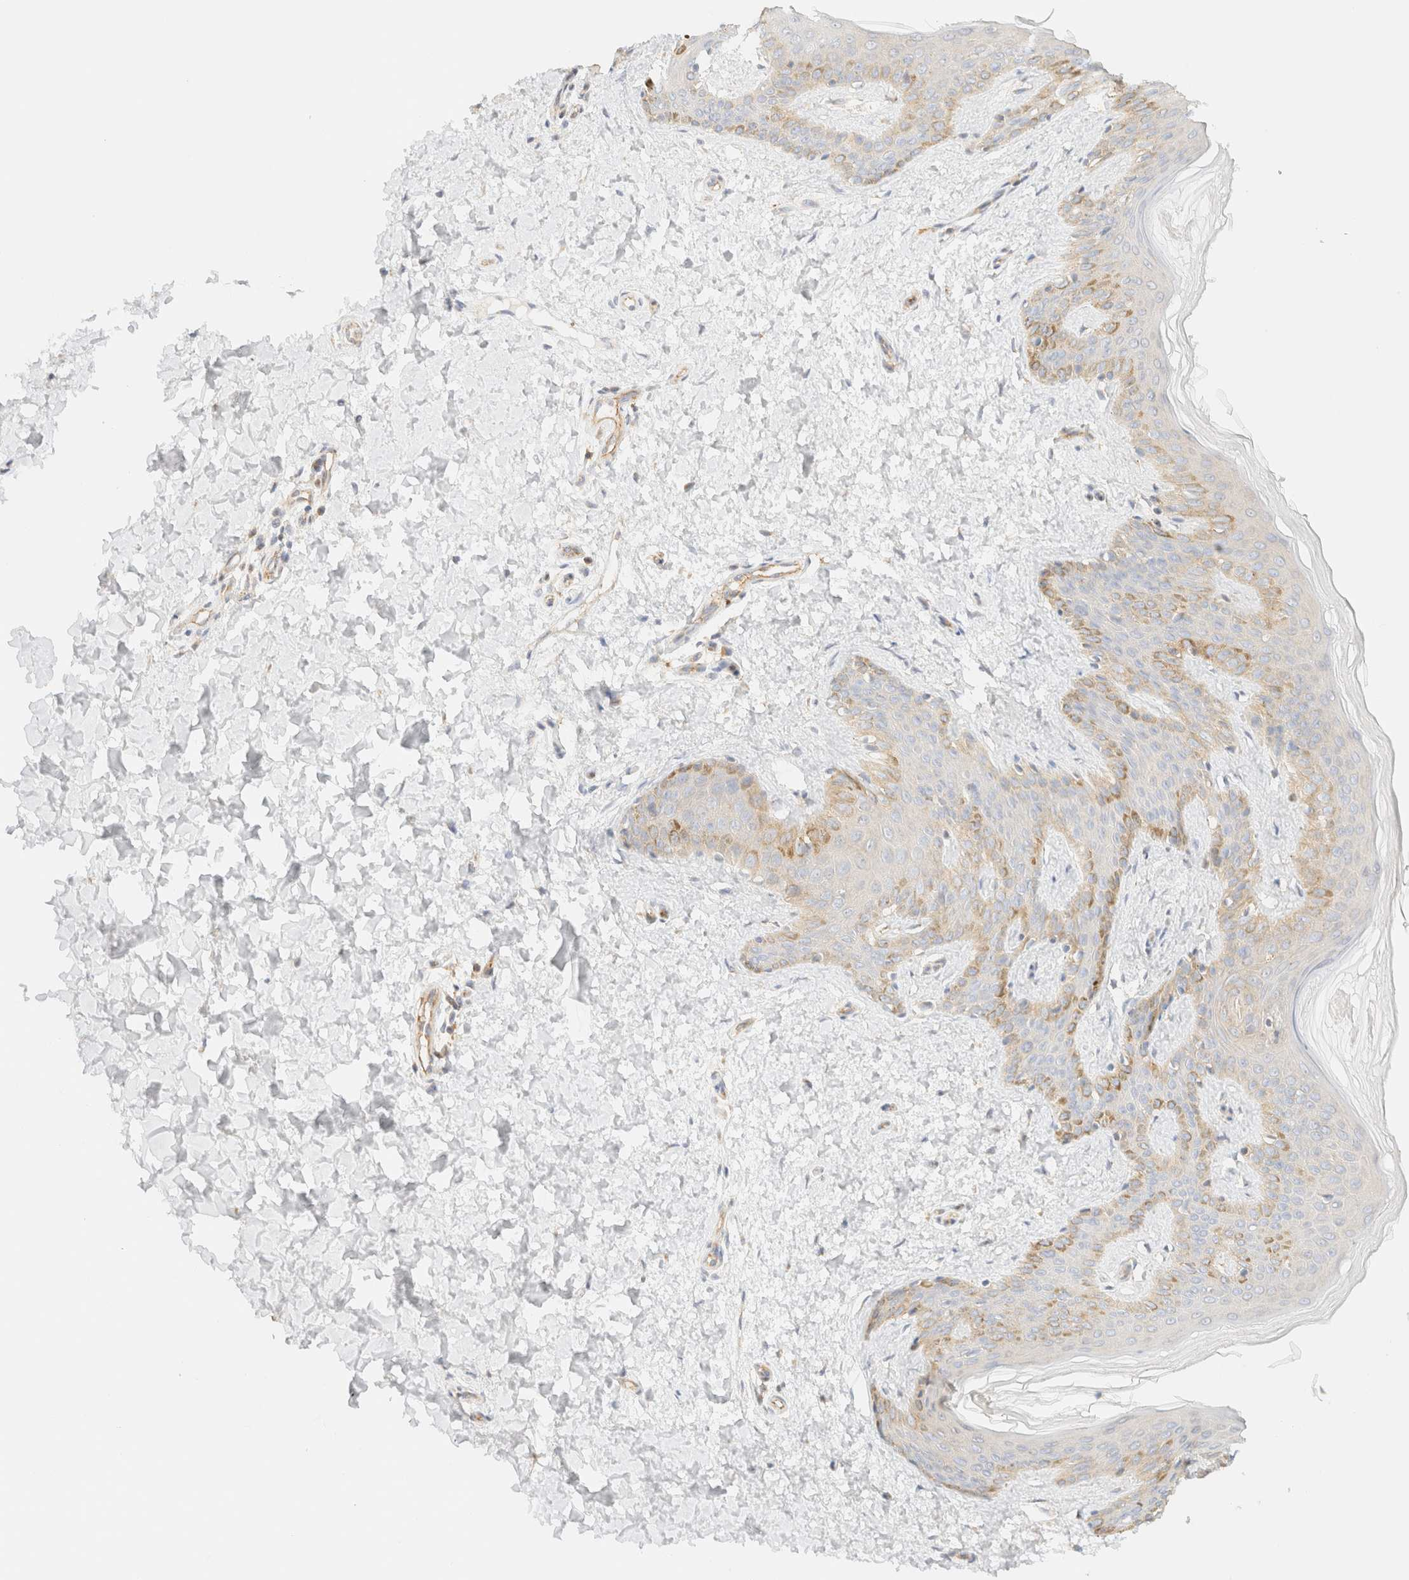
{"staining": {"intensity": "negative", "quantity": "none", "location": "none"}, "tissue": "skin", "cell_type": "Fibroblasts", "image_type": "normal", "snomed": [{"axis": "morphology", "description": "Normal tissue, NOS"}, {"axis": "morphology", "description": "Neoplasm, benign, NOS"}, {"axis": "topography", "description": "Skin"}, {"axis": "topography", "description": "Soft tissue"}], "caption": "This is an IHC photomicrograph of normal human skin. There is no positivity in fibroblasts.", "gene": "MYO10", "patient": {"sex": "male", "age": 26}}